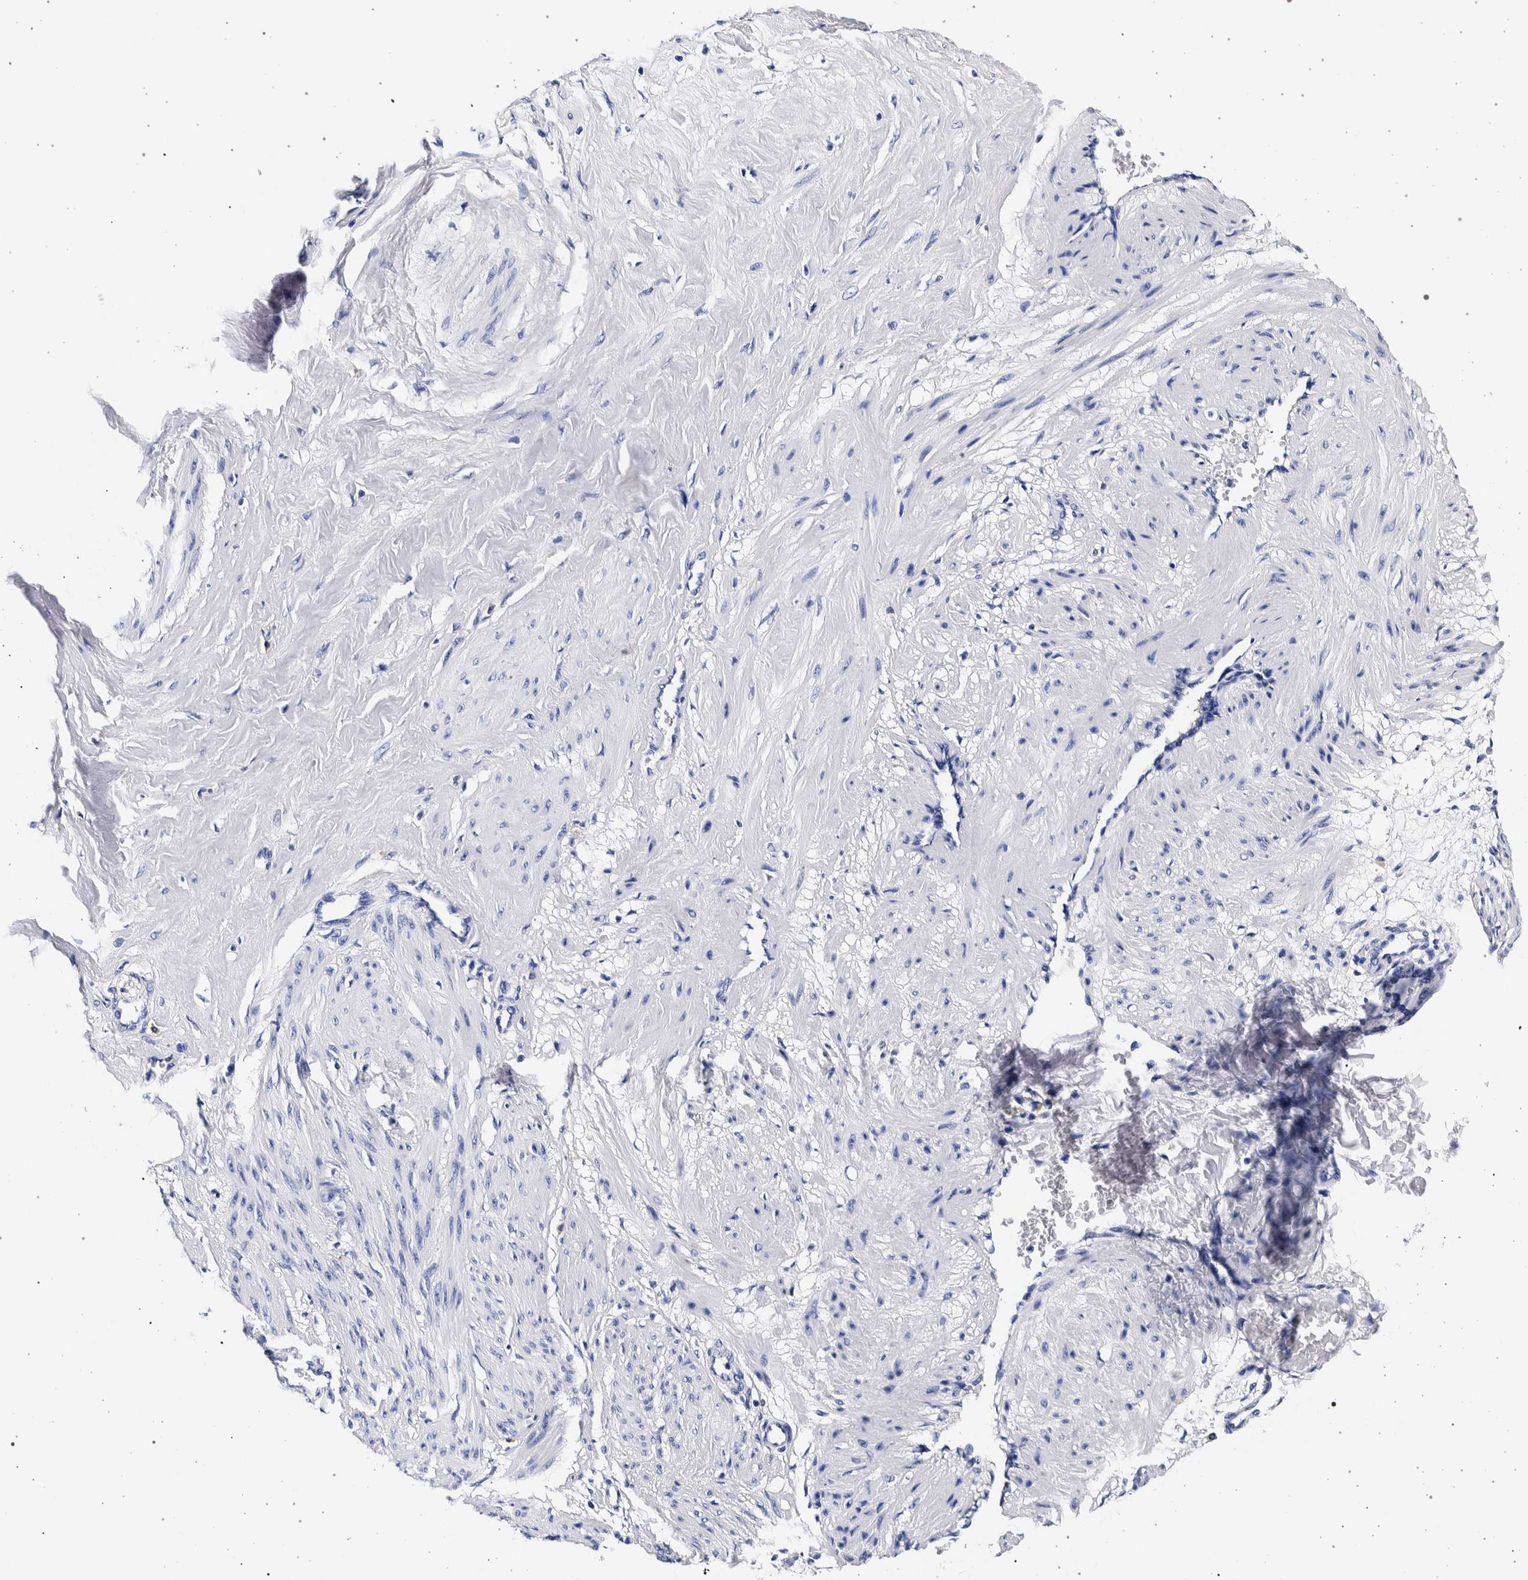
{"staining": {"intensity": "negative", "quantity": "none", "location": "none"}, "tissue": "smooth muscle", "cell_type": "Smooth muscle cells", "image_type": "normal", "snomed": [{"axis": "morphology", "description": "Normal tissue, NOS"}, {"axis": "topography", "description": "Endometrium"}], "caption": "This is an IHC micrograph of unremarkable smooth muscle. There is no expression in smooth muscle cells.", "gene": "NIBAN2", "patient": {"sex": "female", "age": 33}}